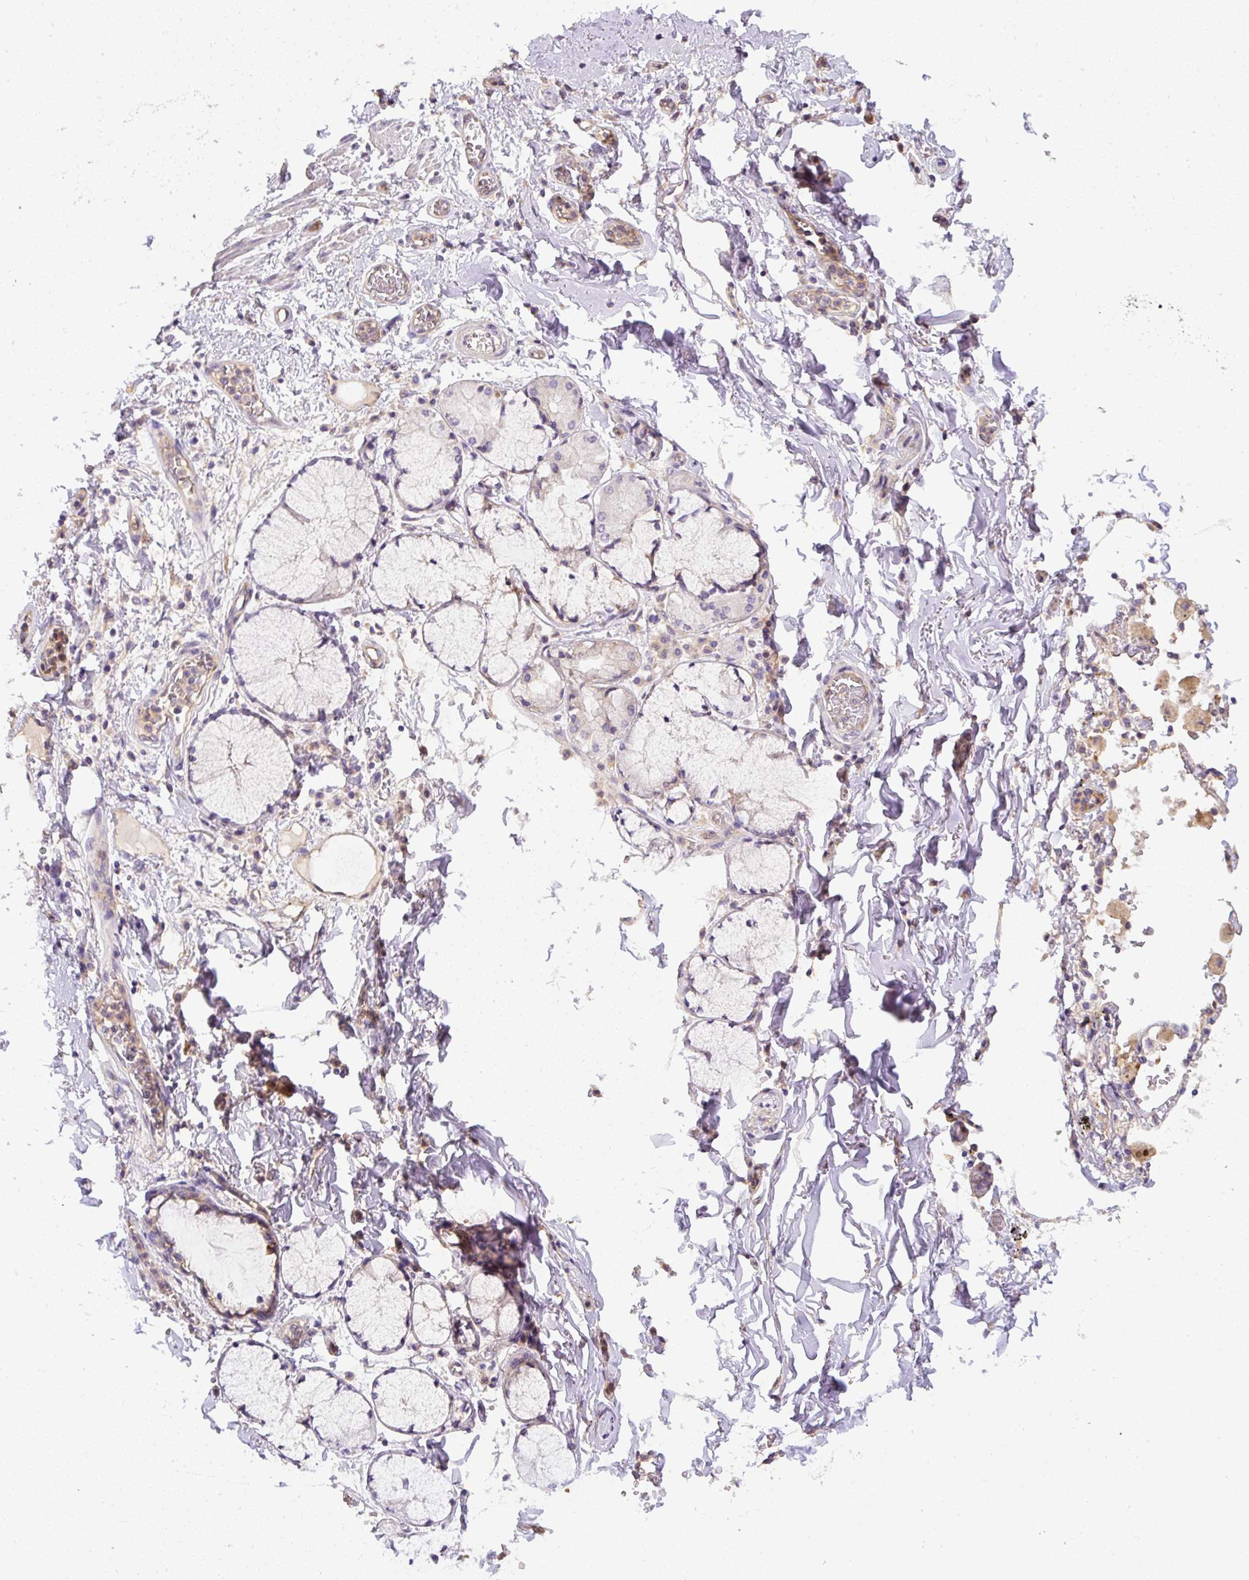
{"staining": {"intensity": "negative", "quantity": "none", "location": "none"}, "tissue": "adipose tissue", "cell_type": "Adipocytes", "image_type": "normal", "snomed": [{"axis": "morphology", "description": "Normal tissue, NOS"}, {"axis": "morphology", "description": "Degeneration, NOS"}, {"axis": "topography", "description": "Cartilage tissue"}, {"axis": "topography", "description": "Lung"}], "caption": "A histopathology image of adipose tissue stained for a protein reveals no brown staining in adipocytes. (DAB (3,3'-diaminobenzidine) IHC visualized using brightfield microscopy, high magnification).", "gene": "DAPK1", "patient": {"sex": "female", "age": 61}}